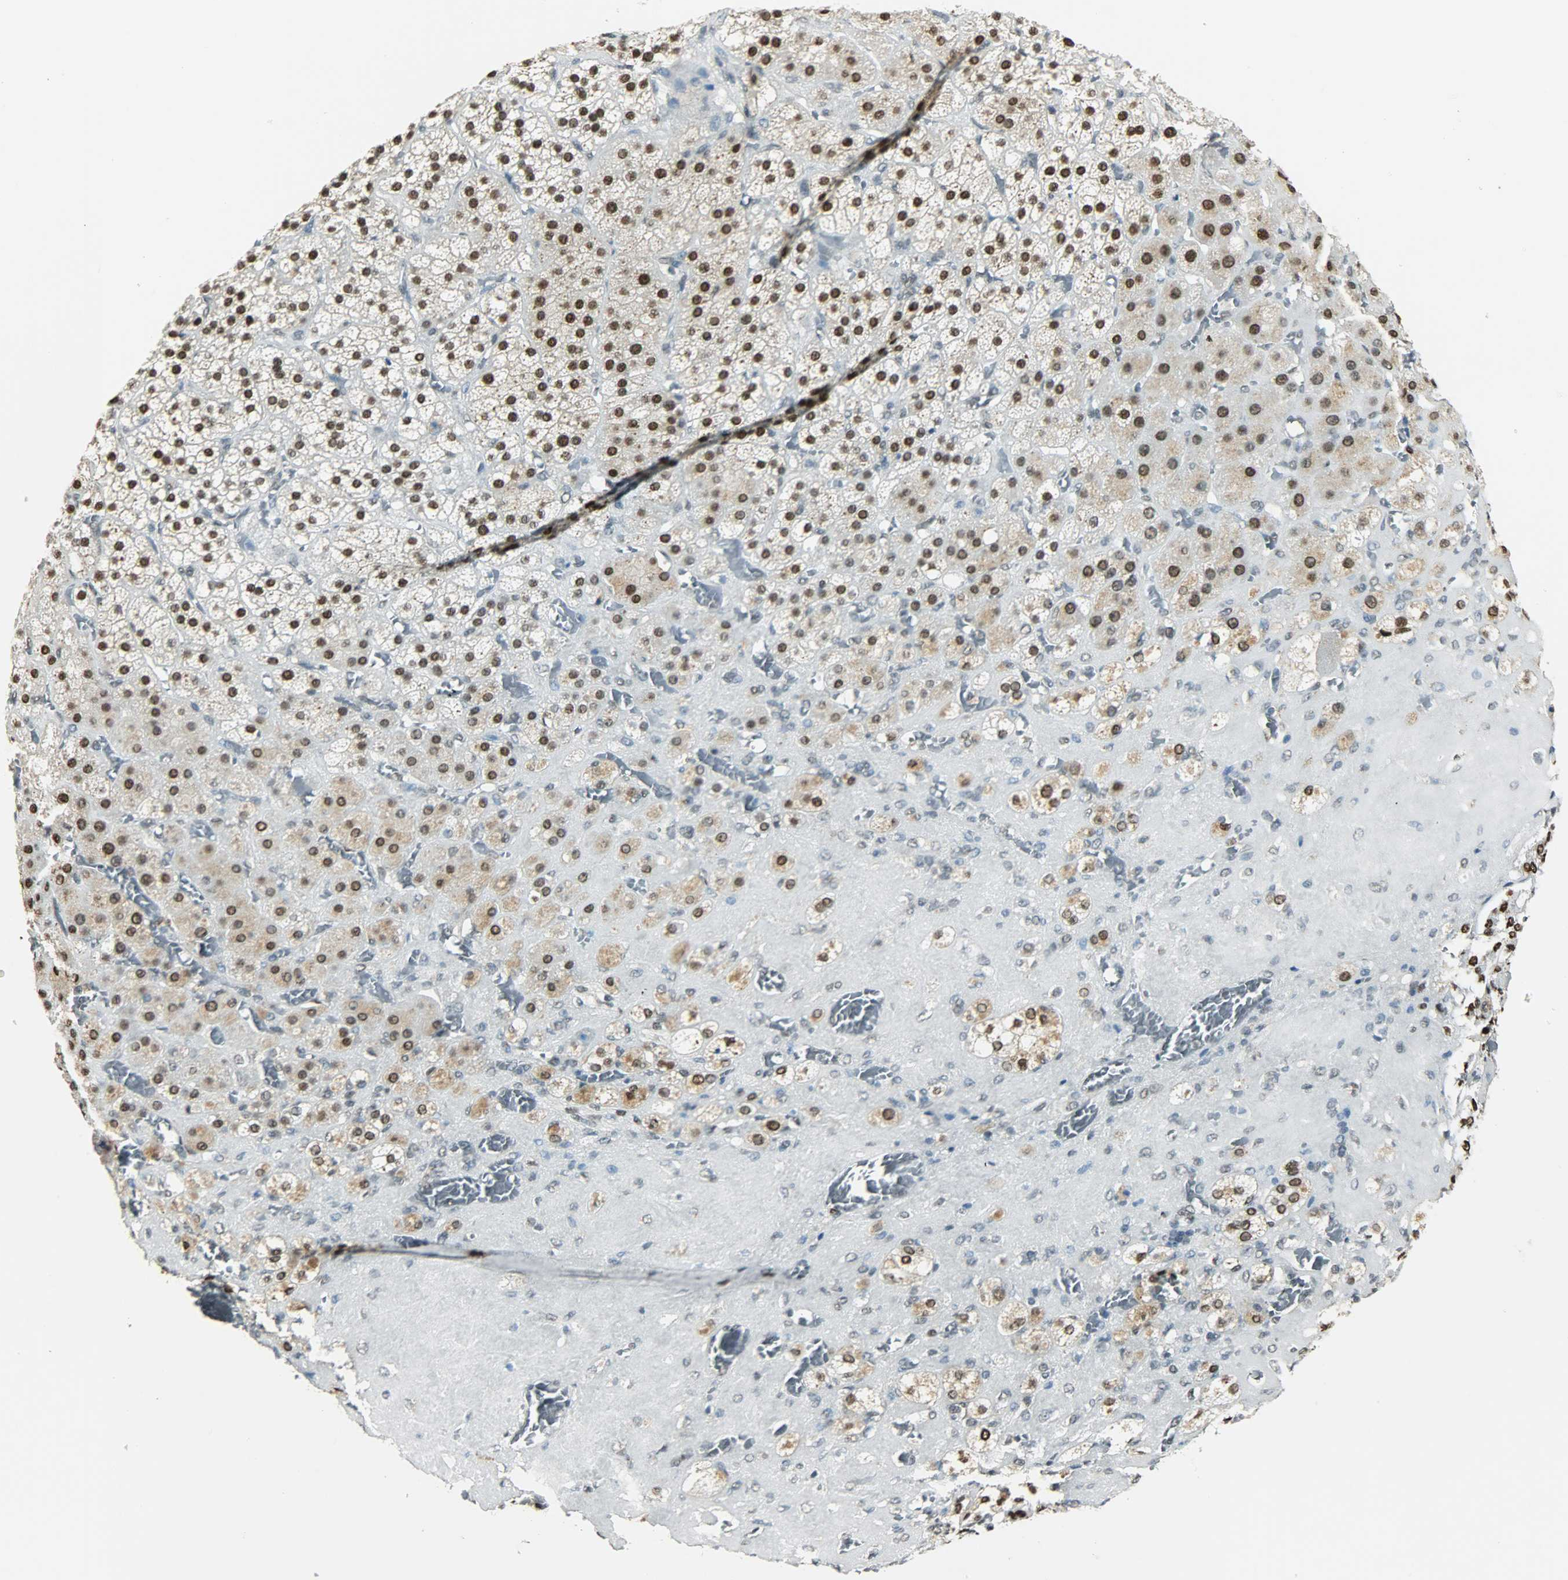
{"staining": {"intensity": "strong", "quantity": ">75%", "location": "nuclear"}, "tissue": "adrenal gland", "cell_type": "Glandular cells", "image_type": "normal", "snomed": [{"axis": "morphology", "description": "Normal tissue, NOS"}, {"axis": "topography", "description": "Adrenal gland"}], "caption": "Immunohistochemistry (IHC) histopathology image of benign adrenal gland: adrenal gland stained using IHC shows high levels of strong protein expression localized specifically in the nuclear of glandular cells, appearing as a nuclear brown color.", "gene": "MYEF2", "patient": {"sex": "female", "age": 71}}